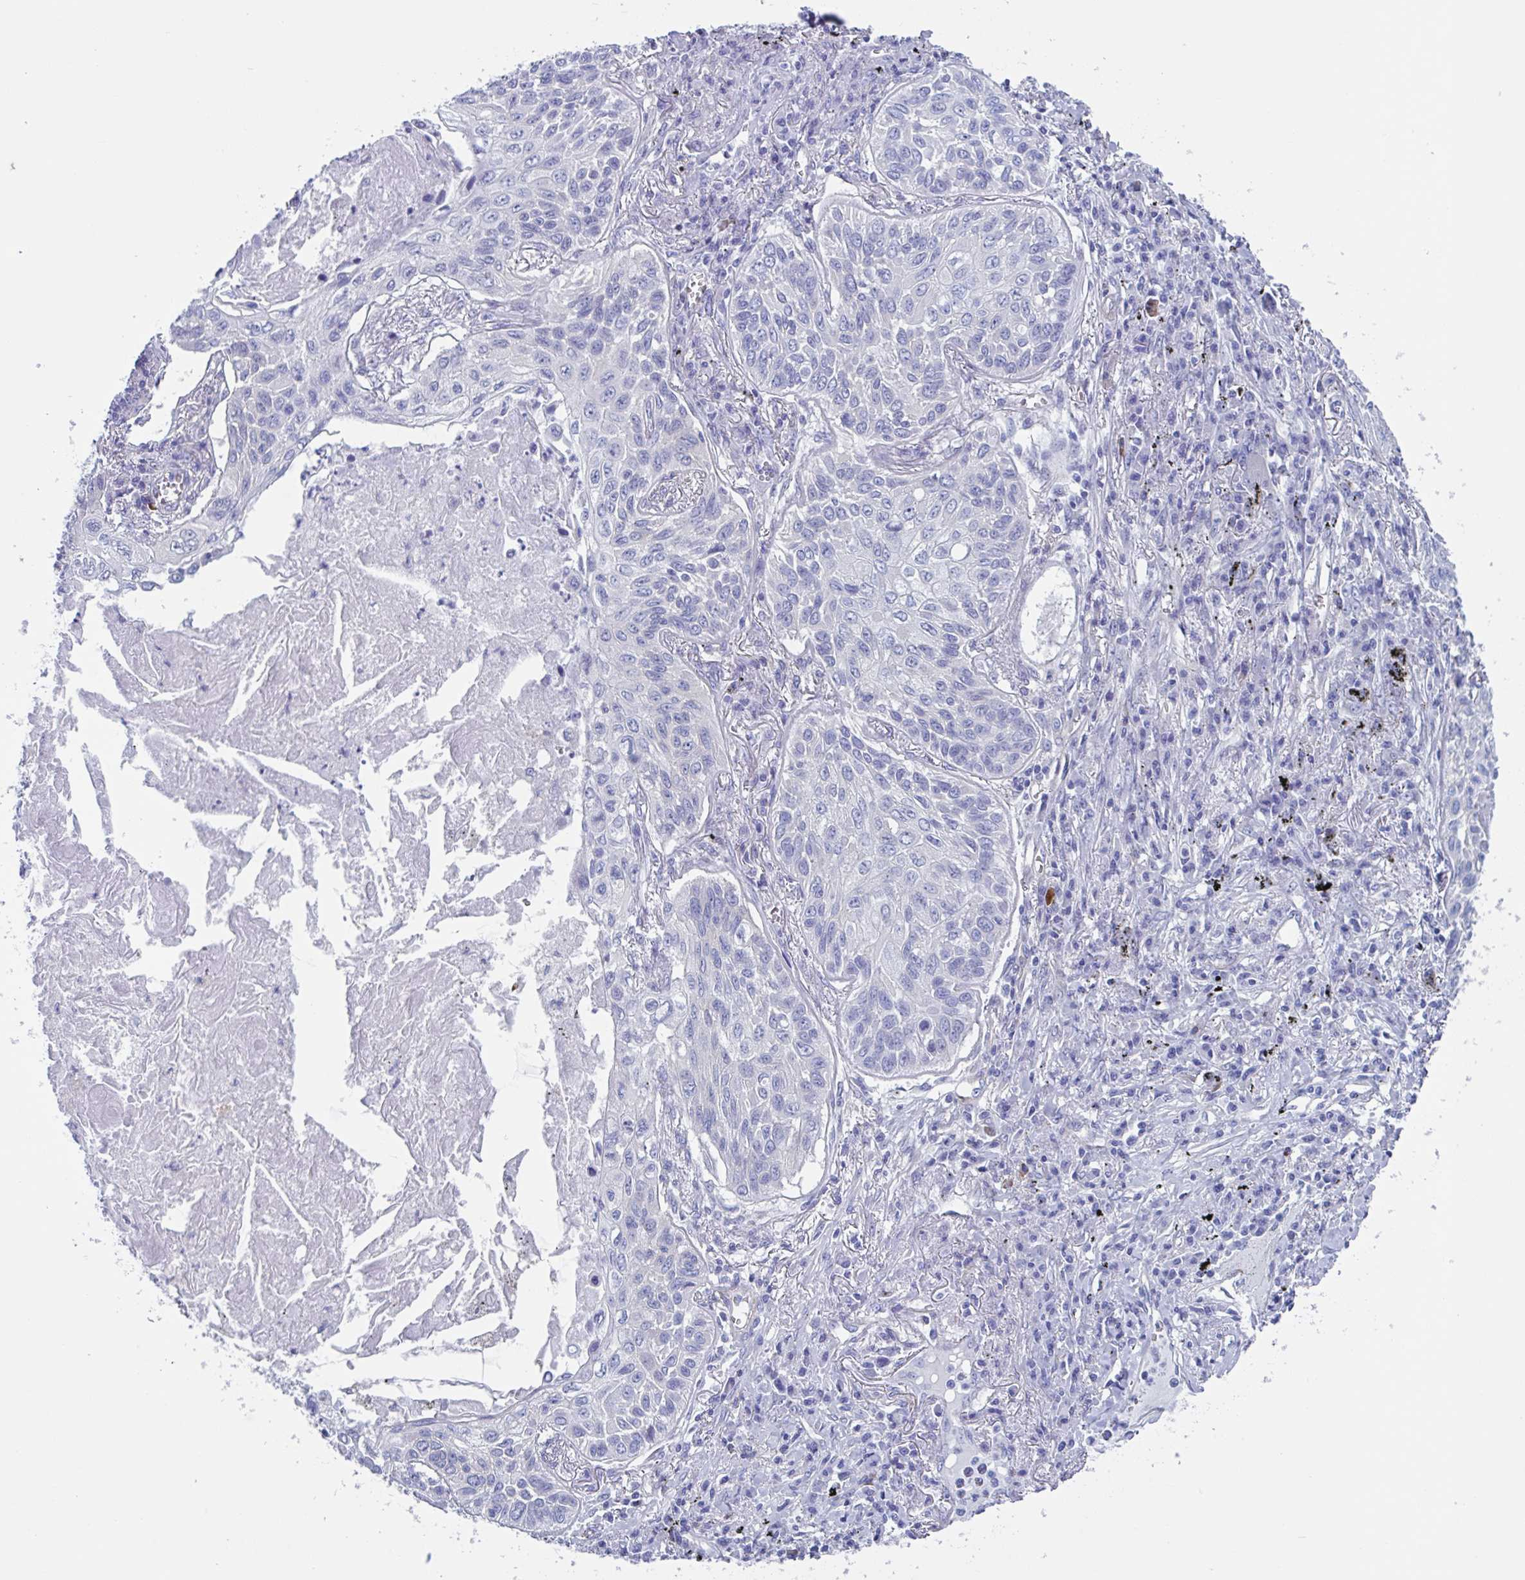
{"staining": {"intensity": "negative", "quantity": "none", "location": "none"}, "tissue": "lung cancer", "cell_type": "Tumor cells", "image_type": "cancer", "snomed": [{"axis": "morphology", "description": "Squamous cell carcinoma, NOS"}, {"axis": "topography", "description": "Lung"}], "caption": "IHC photomicrograph of neoplastic tissue: human squamous cell carcinoma (lung) stained with DAB reveals no significant protein expression in tumor cells.", "gene": "LPIN3", "patient": {"sex": "male", "age": 75}}